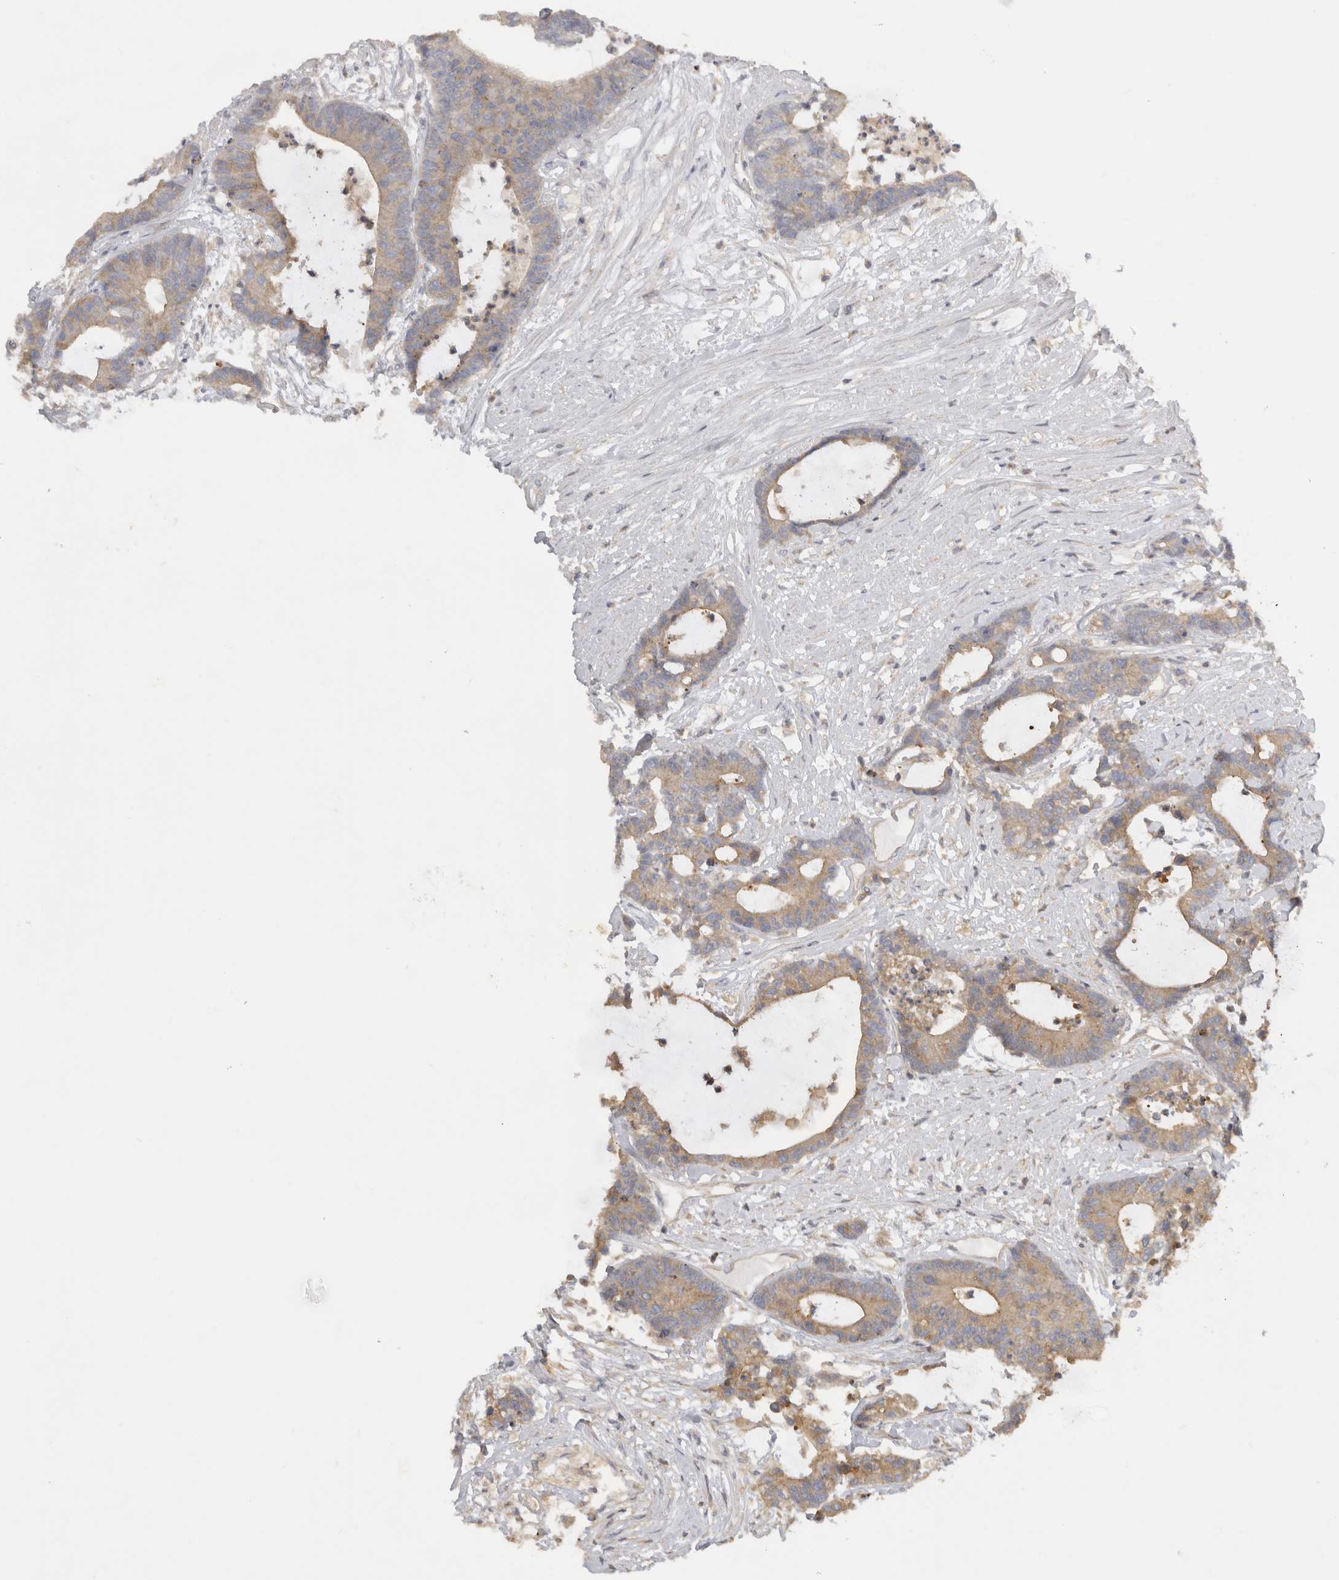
{"staining": {"intensity": "weak", "quantity": ">75%", "location": "cytoplasmic/membranous"}, "tissue": "colorectal cancer", "cell_type": "Tumor cells", "image_type": "cancer", "snomed": [{"axis": "morphology", "description": "Adenocarcinoma, NOS"}, {"axis": "topography", "description": "Colon"}], "caption": "The micrograph exhibits immunohistochemical staining of colorectal cancer. There is weak cytoplasmic/membranous staining is seen in approximately >75% of tumor cells. (Stains: DAB (3,3'-diaminobenzidine) in brown, nuclei in blue, Microscopy: brightfield microscopy at high magnification).", "gene": "CHMP6", "patient": {"sex": "female", "age": 84}}